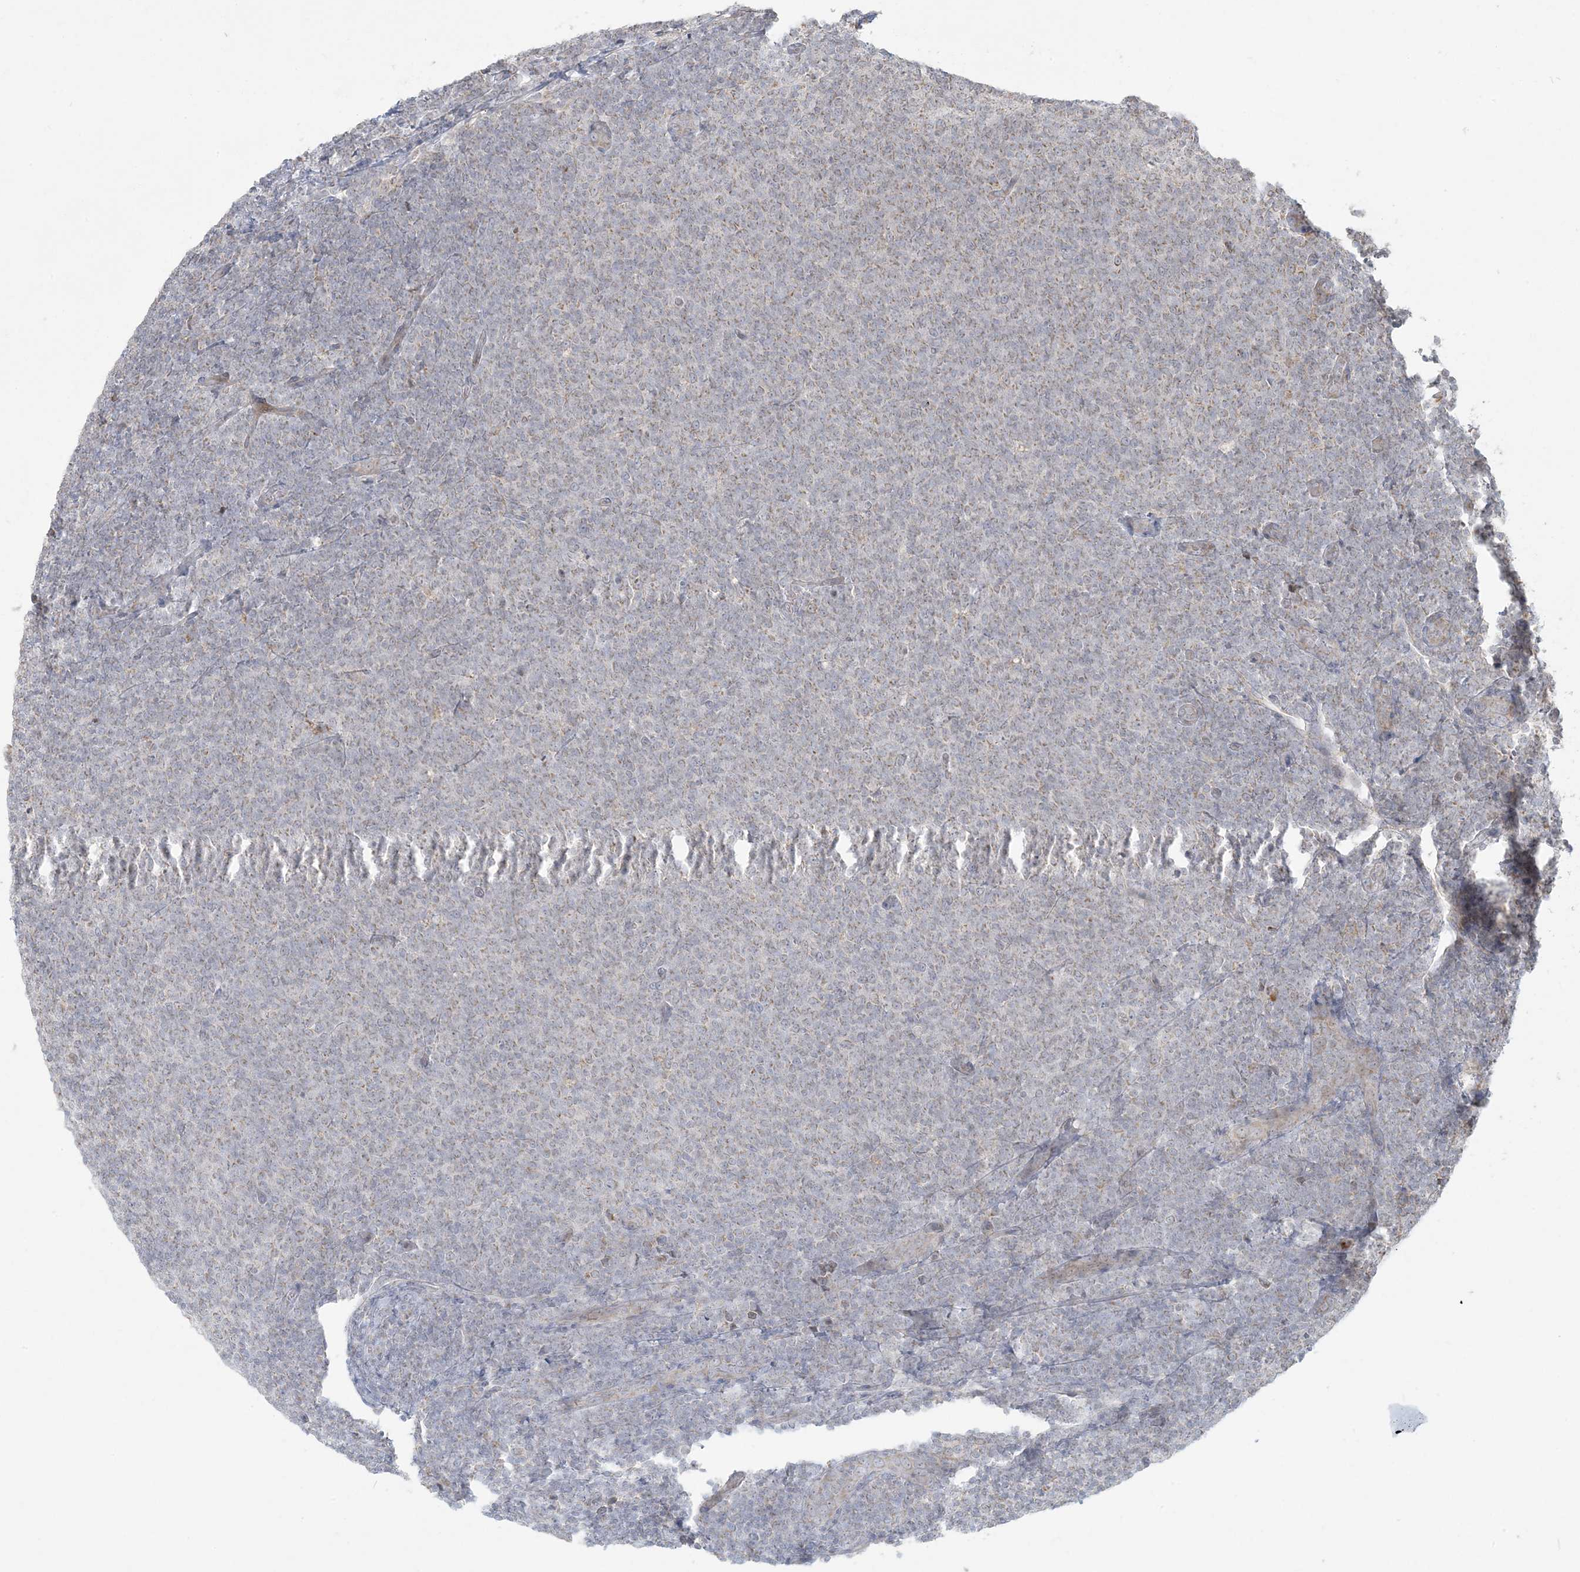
{"staining": {"intensity": "weak", "quantity": "<25%", "location": "cytoplasmic/membranous"}, "tissue": "lymphoma", "cell_type": "Tumor cells", "image_type": "cancer", "snomed": [{"axis": "morphology", "description": "Malignant lymphoma, non-Hodgkin's type, Low grade"}, {"axis": "topography", "description": "Lymph node"}], "caption": "Lymphoma stained for a protein using immunohistochemistry demonstrates no expression tumor cells.", "gene": "MCAT", "patient": {"sex": "male", "age": 66}}